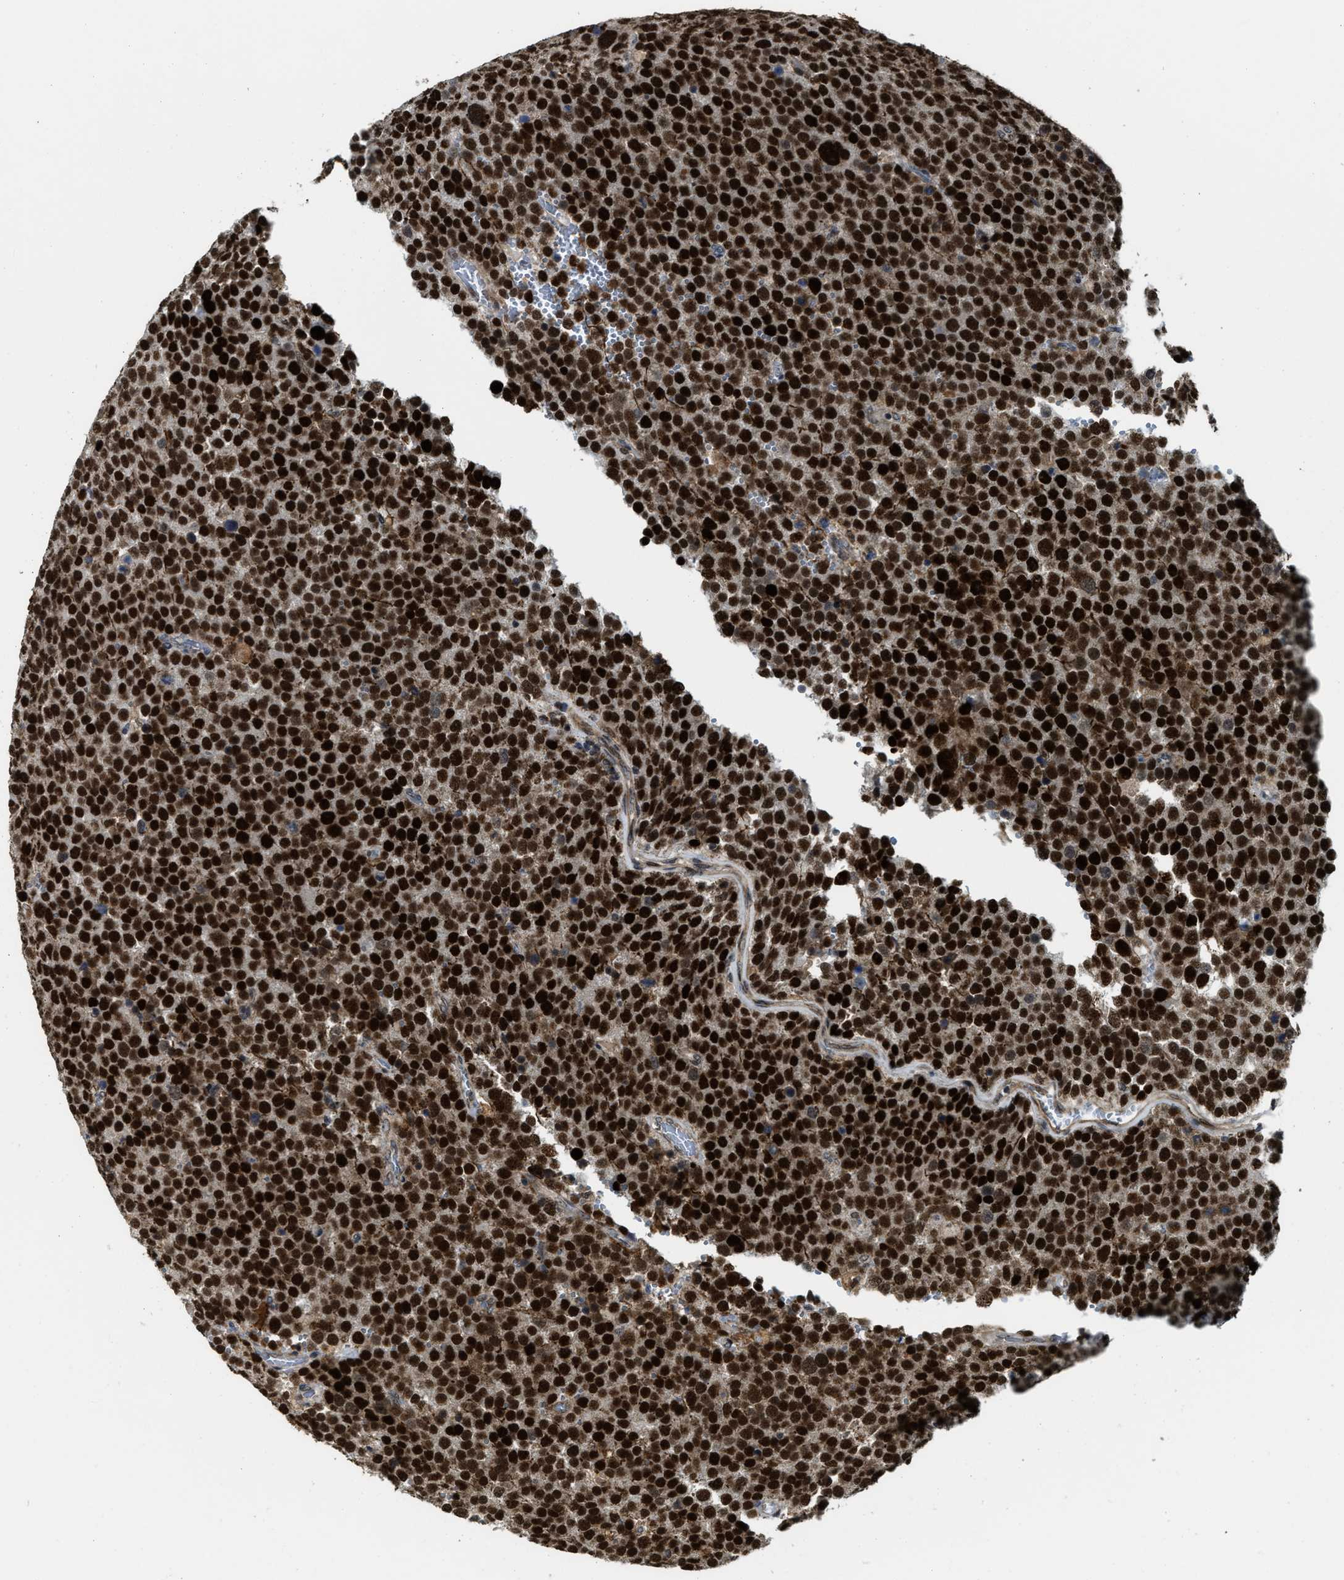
{"staining": {"intensity": "strong", "quantity": ">75%", "location": "nuclear"}, "tissue": "testis cancer", "cell_type": "Tumor cells", "image_type": "cancer", "snomed": [{"axis": "morphology", "description": "Normal tissue, NOS"}, {"axis": "morphology", "description": "Seminoma, NOS"}, {"axis": "topography", "description": "Testis"}], "caption": "Immunohistochemical staining of human seminoma (testis) shows high levels of strong nuclear protein positivity in about >75% of tumor cells.", "gene": "ZNF250", "patient": {"sex": "male", "age": 71}}